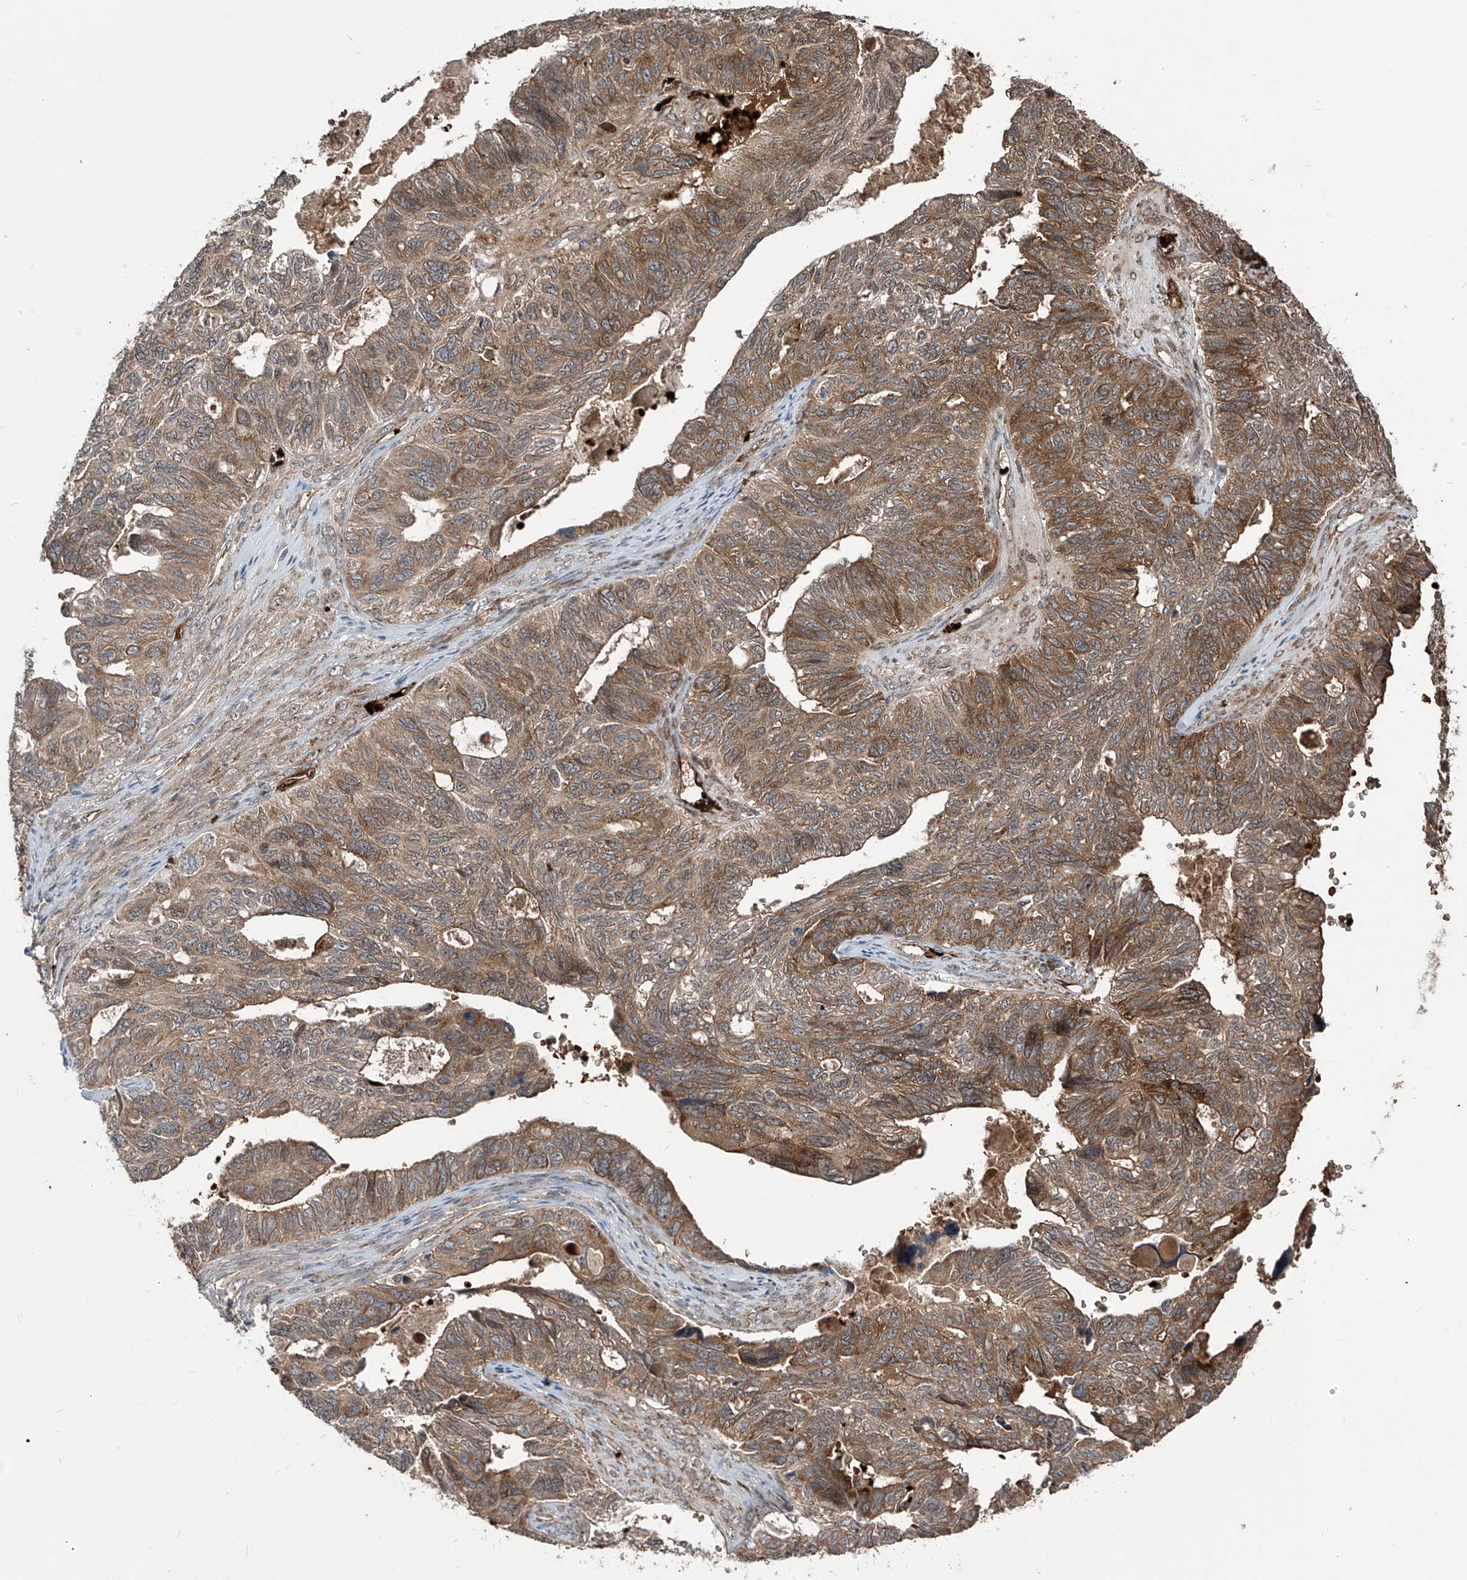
{"staining": {"intensity": "moderate", "quantity": ">75%", "location": "cytoplasmic/membranous"}, "tissue": "ovarian cancer", "cell_type": "Tumor cells", "image_type": "cancer", "snomed": [{"axis": "morphology", "description": "Cystadenocarcinoma, serous, NOS"}, {"axis": "topography", "description": "Ovary"}], "caption": "Ovarian serous cystadenocarcinoma stained with a protein marker demonstrates moderate staining in tumor cells.", "gene": "ZDHHC9", "patient": {"sex": "female", "age": 79}}